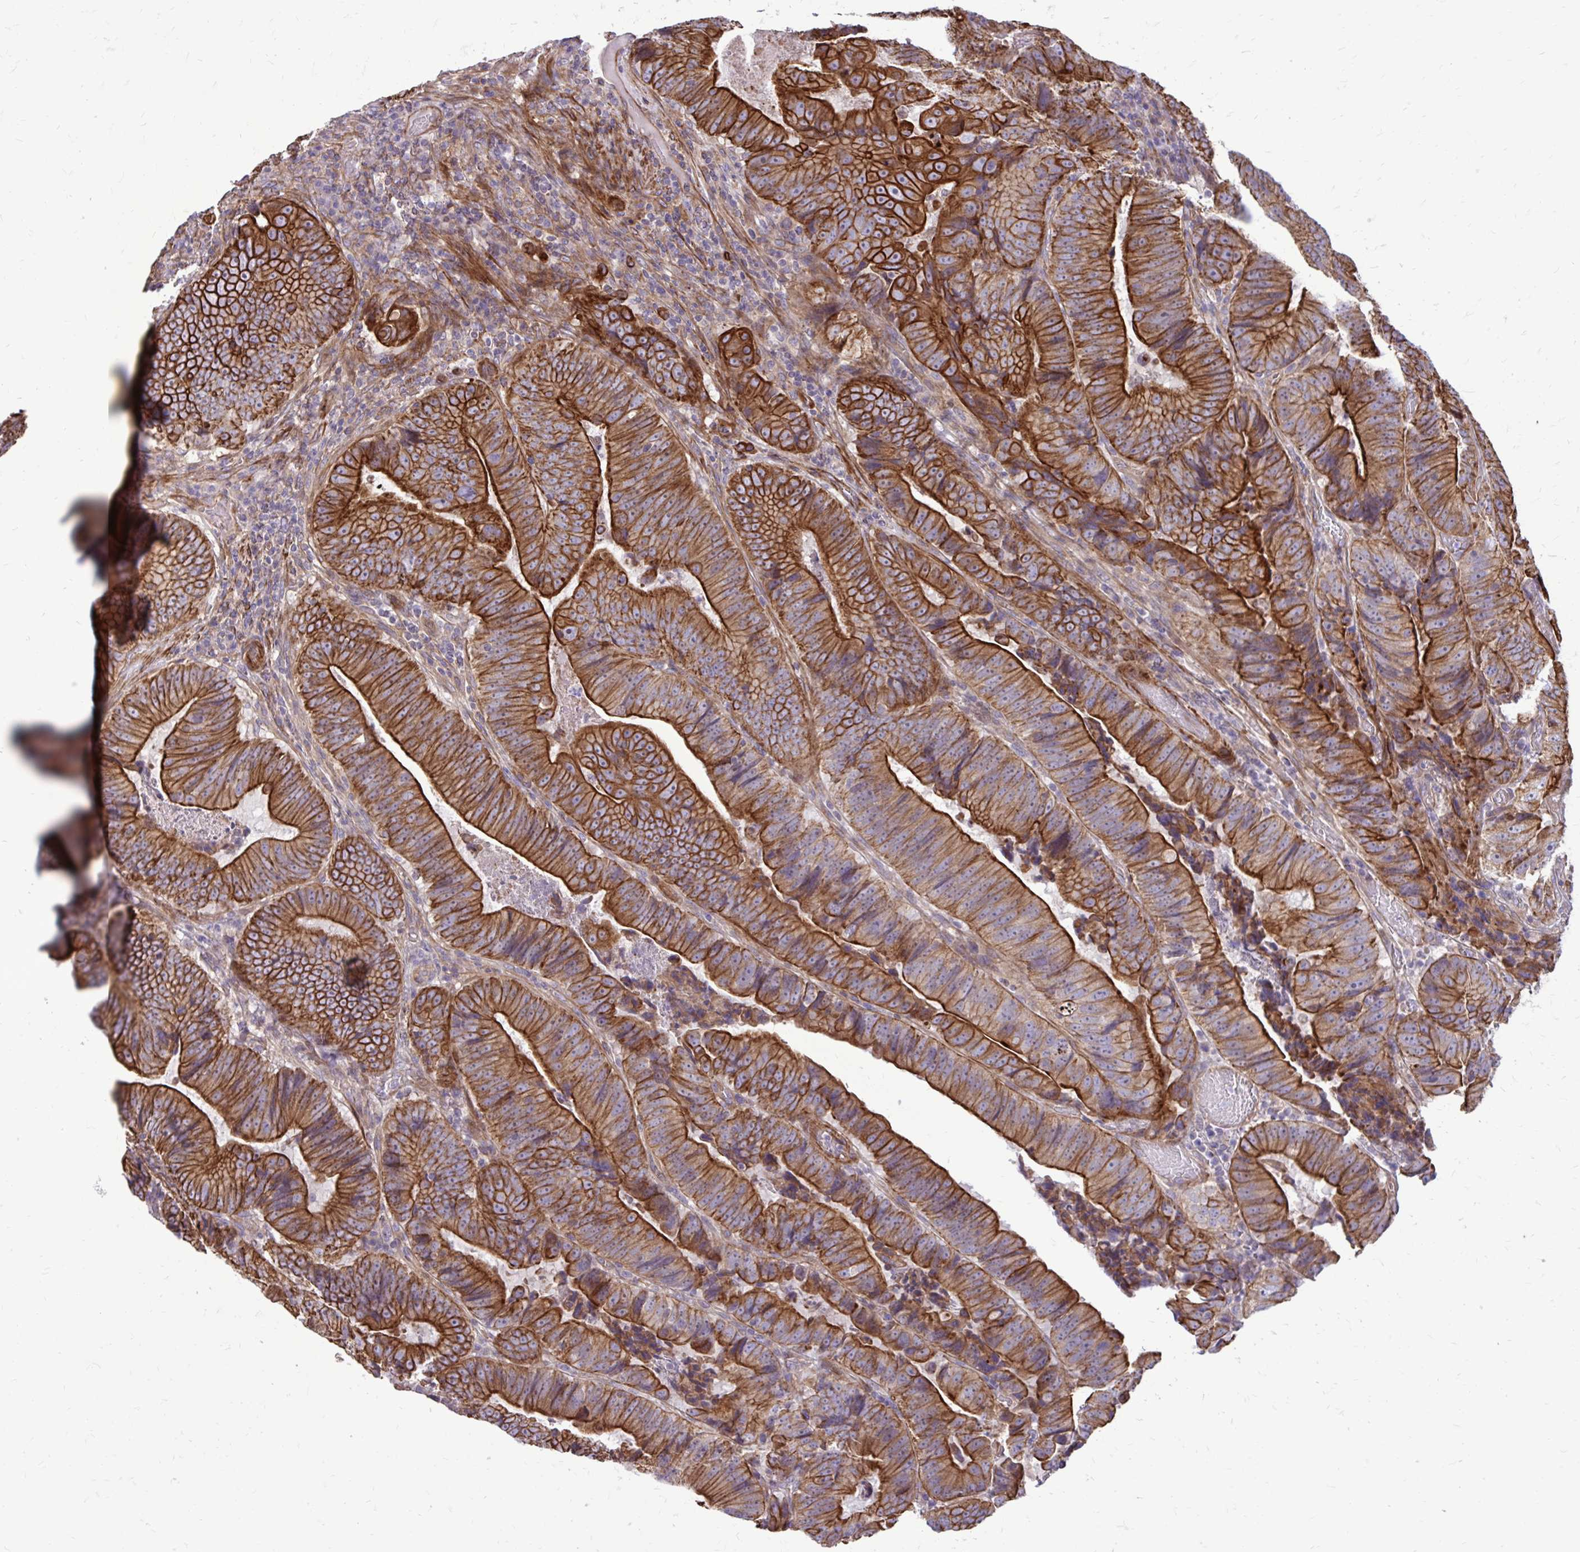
{"staining": {"intensity": "strong", "quantity": ">75%", "location": "cytoplasmic/membranous"}, "tissue": "colorectal cancer", "cell_type": "Tumor cells", "image_type": "cancer", "snomed": [{"axis": "morphology", "description": "Adenocarcinoma, NOS"}, {"axis": "topography", "description": "Colon"}], "caption": "This photomicrograph shows IHC staining of colorectal cancer (adenocarcinoma), with high strong cytoplasmic/membranous staining in about >75% of tumor cells.", "gene": "FAP", "patient": {"sex": "female", "age": 86}}